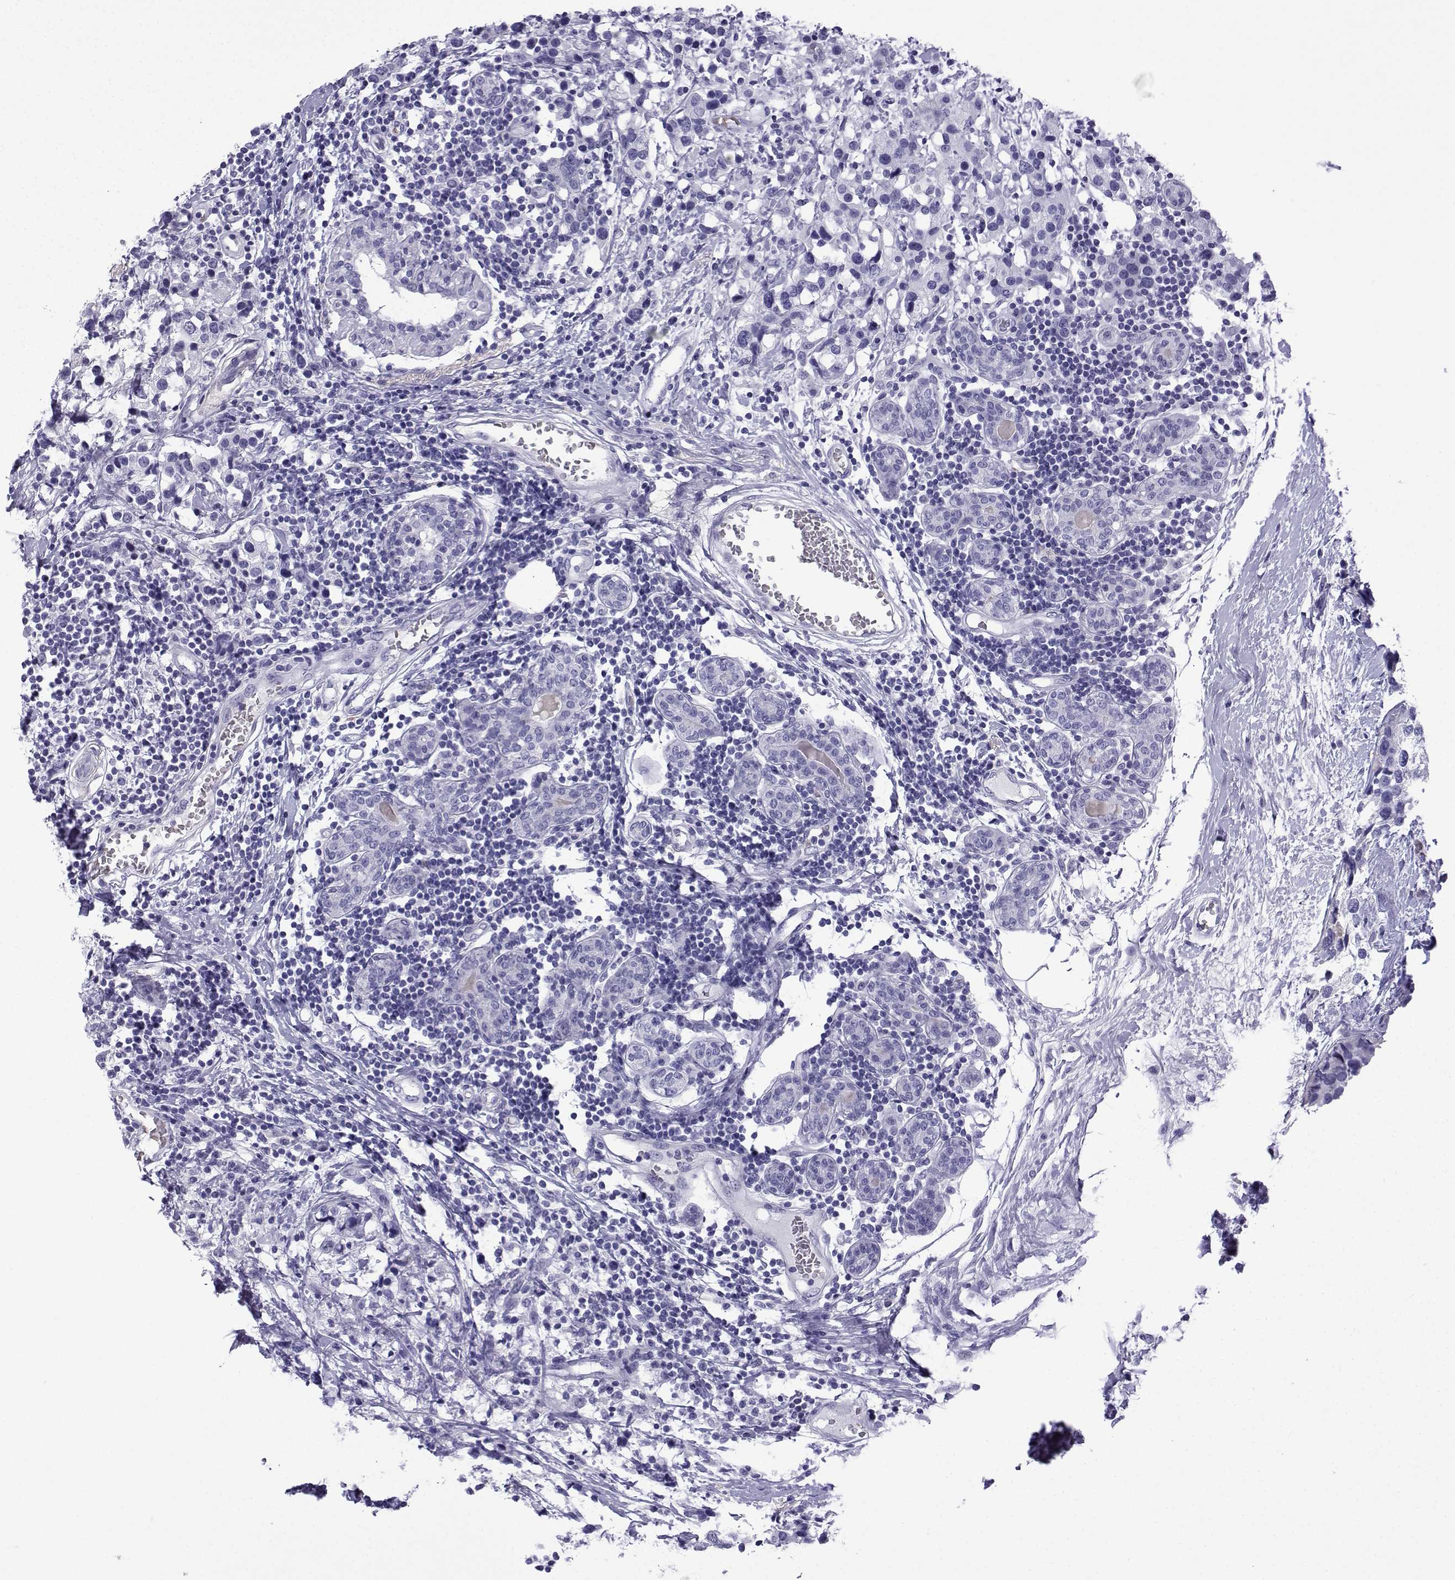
{"staining": {"intensity": "negative", "quantity": "none", "location": "none"}, "tissue": "breast cancer", "cell_type": "Tumor cells", "image_type": "cancer", "snomed": [{"axis": "morphology", "description": "Lobular carcinoma"}, {"axis": "topography", "description": "Breast"}], "caption": "Tumor cells are negative for brown protein staining in breast cancer.", "gene": "TRIM46", "patient": {"sex": "female", "age": 59}}